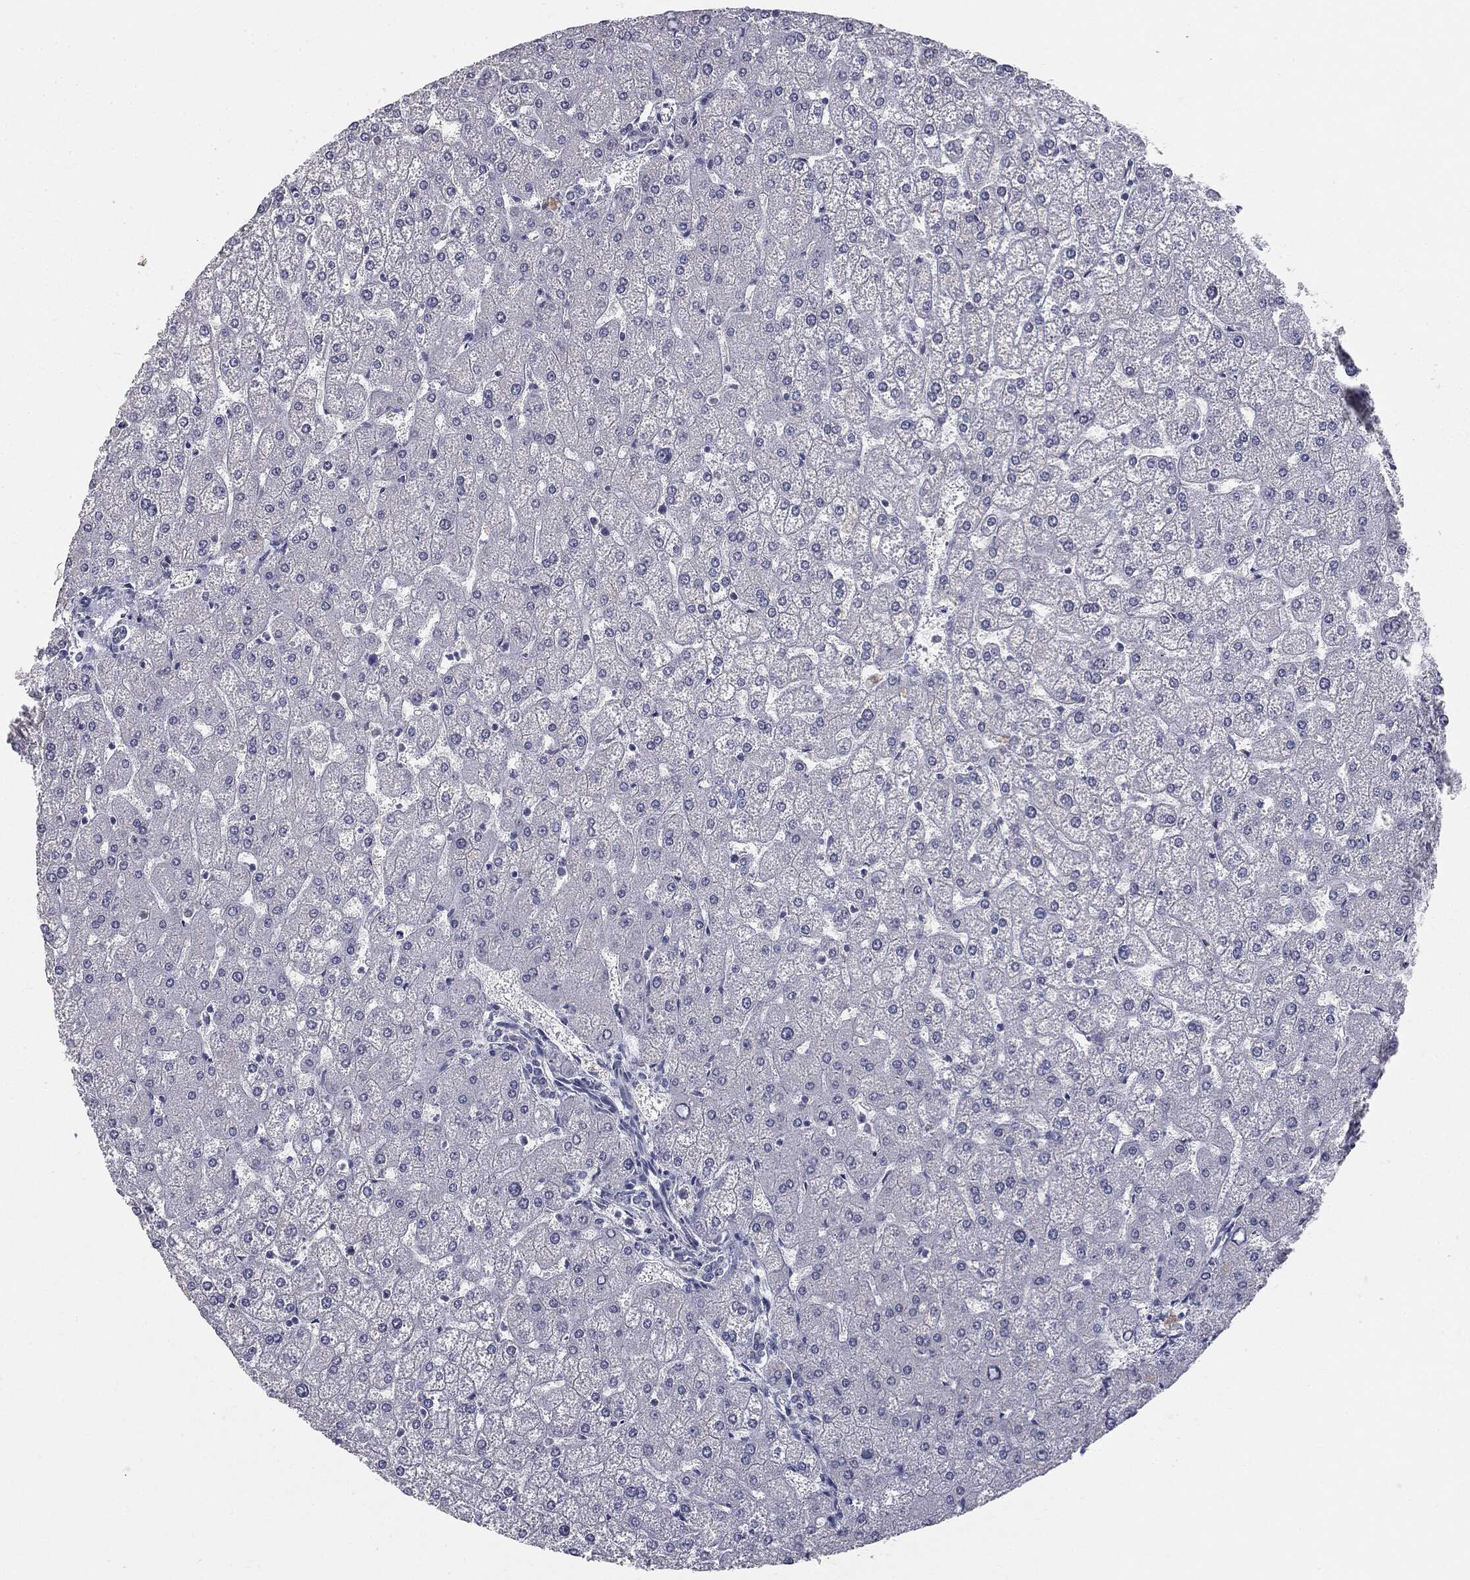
{"staining": {"intensity": "negative", "quantity": "none", "location": "none"}, "tissue": "liver", "cell_type": "Cholangiocytes", "image_type": "normal", "snomed": [{"axis": "morphology", "description": "Normal tissue, NOS"}, {"axis": "topography", "description": "Liver"}], "caption": "This is an immunohistochemistry (IHC) histopathology image of unremarkable liver. There is no positivity in cholangiocytes.", "gene": "MUC1", "patient": {"sex": "female", "age": 32}}